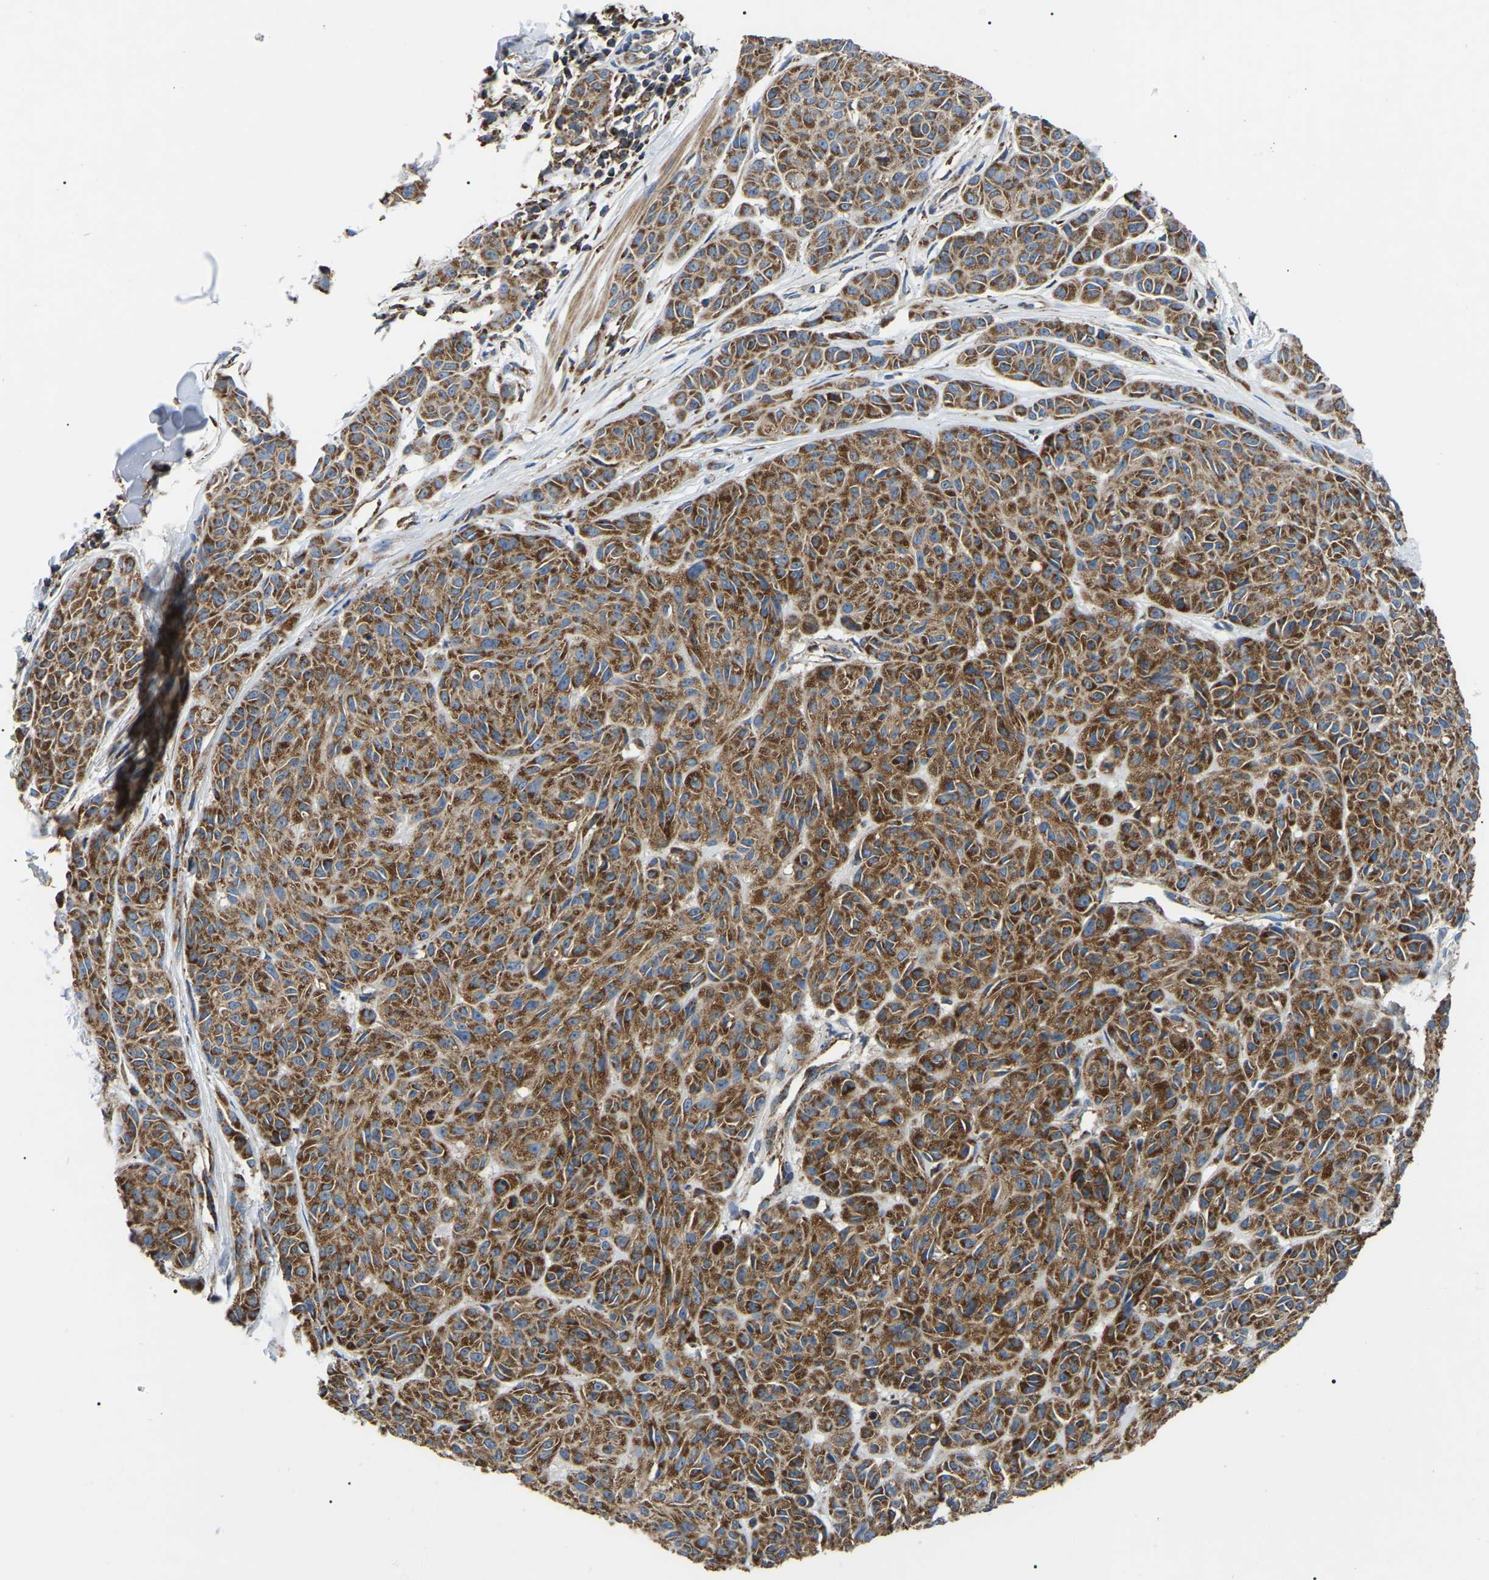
{"staining": {"intensity": "strong", "quantity": ">75%", "location": "cytoplasmic/membranous"}, "tissue": "melanoma", "cell_type": "Tumor cells", "image_type": "cancer", "snomed": [{"axis": "morphology", "description": "Malignant melanoma, NOS"}, {"axis": "topography", "description": "Skin"}], "caption": "Strong cytoplasmic/membranous protein positivity is identified in about >75% of tumor cells in melanoma. (DAB IHC with brightfield microscopy, high magnification).", "gene": "PPM1E", "patient": {"sex": "male", "age": 62}}